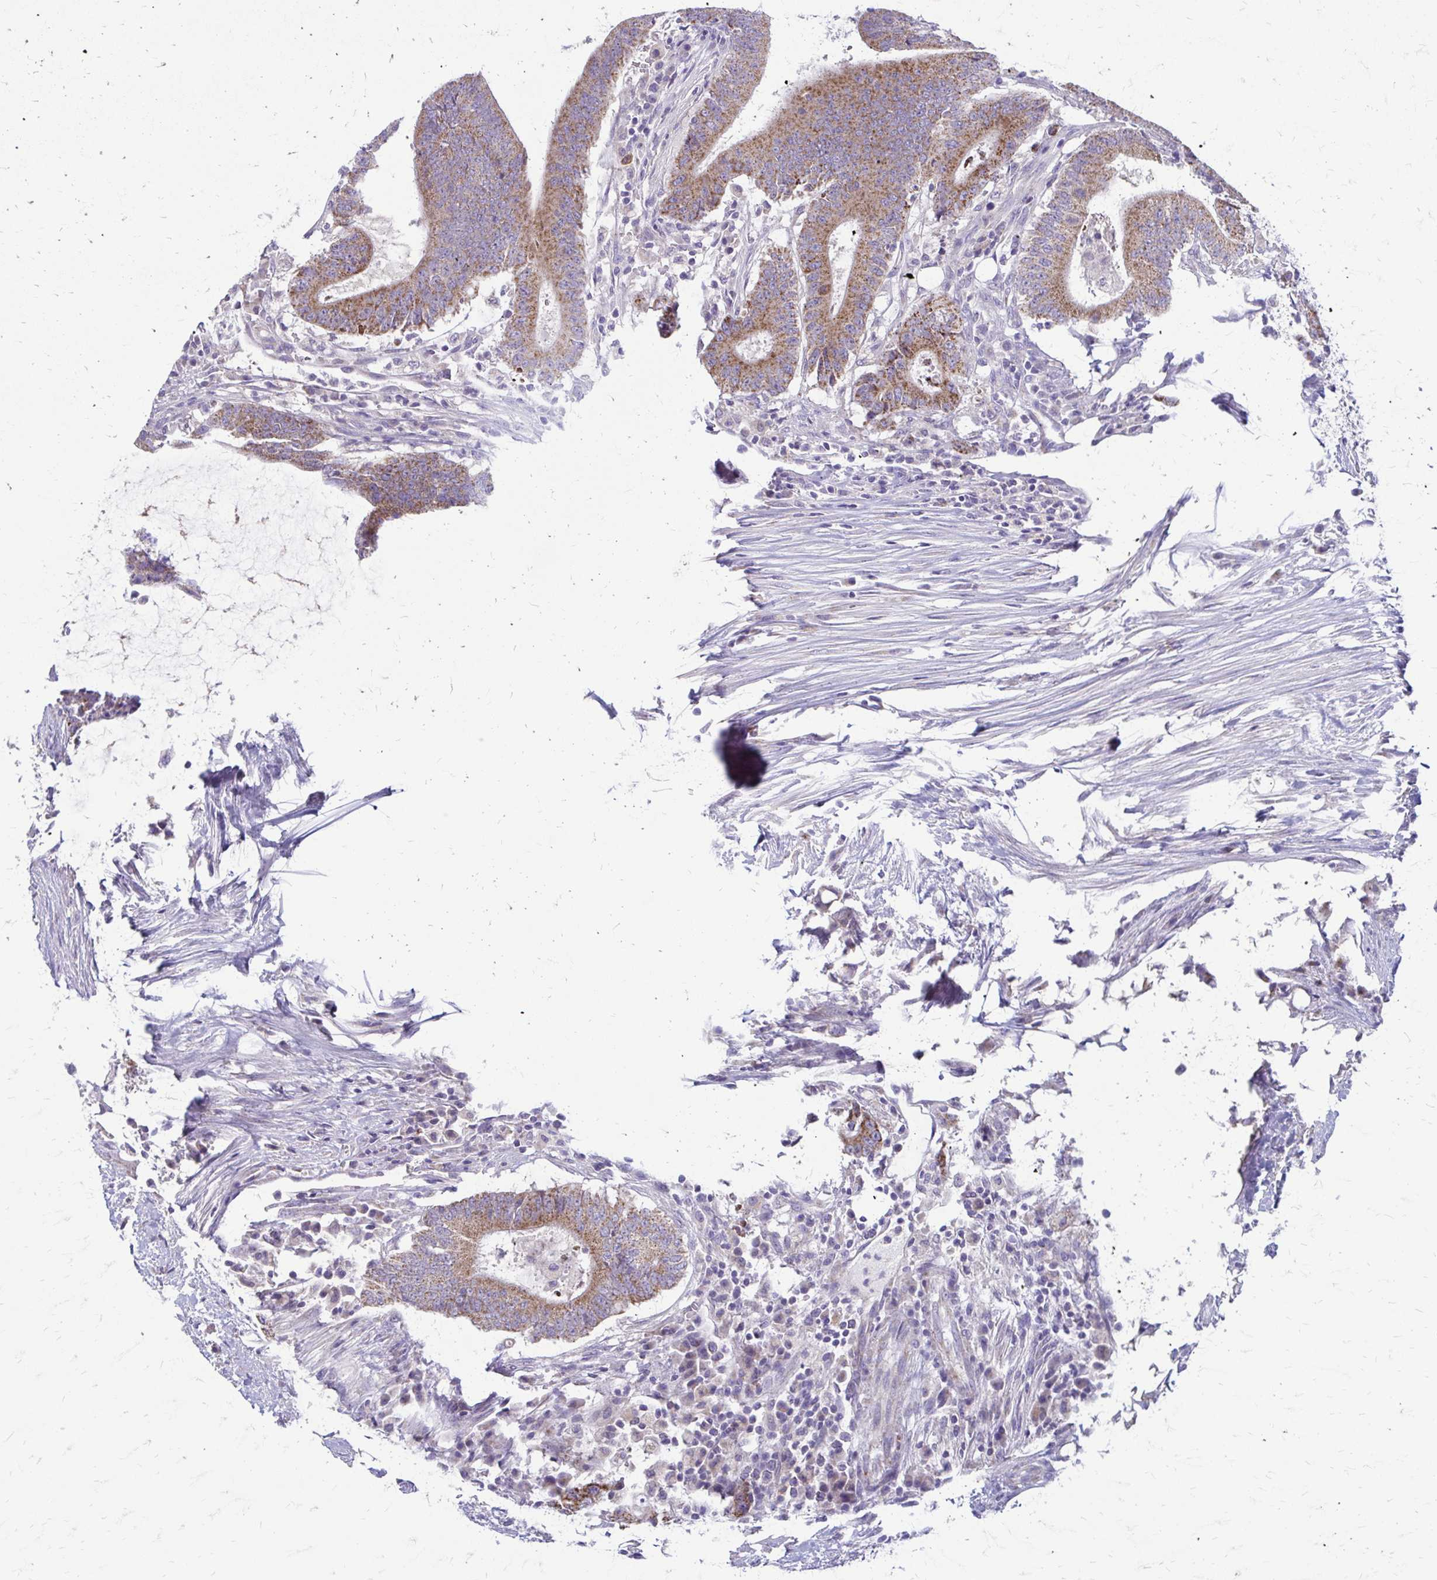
{"staining": {"intensity": "moderate", "quantity": ">75%", "location": "cytoplasmic/membranous"}, "tissue": "colorectal cancer", "cell_type": "Tumor cells", "image_type": "cancer", "snomed": [{"axis": "morphology", "description": "Adenocarcinoma, NOS"}, {"axis": "topography", "description": "Colon"}], "caption": "Tumor cells show medium levels of moderate cytoplasmic/membranous staining in about >75% of cells in human colorectal cancer (adenocarcinoma). (brown staining indicates protein expression, while blue staining denotes nuclei).", "gene": "SAMD13", "patient": {"sex": "female", "age": 43}}